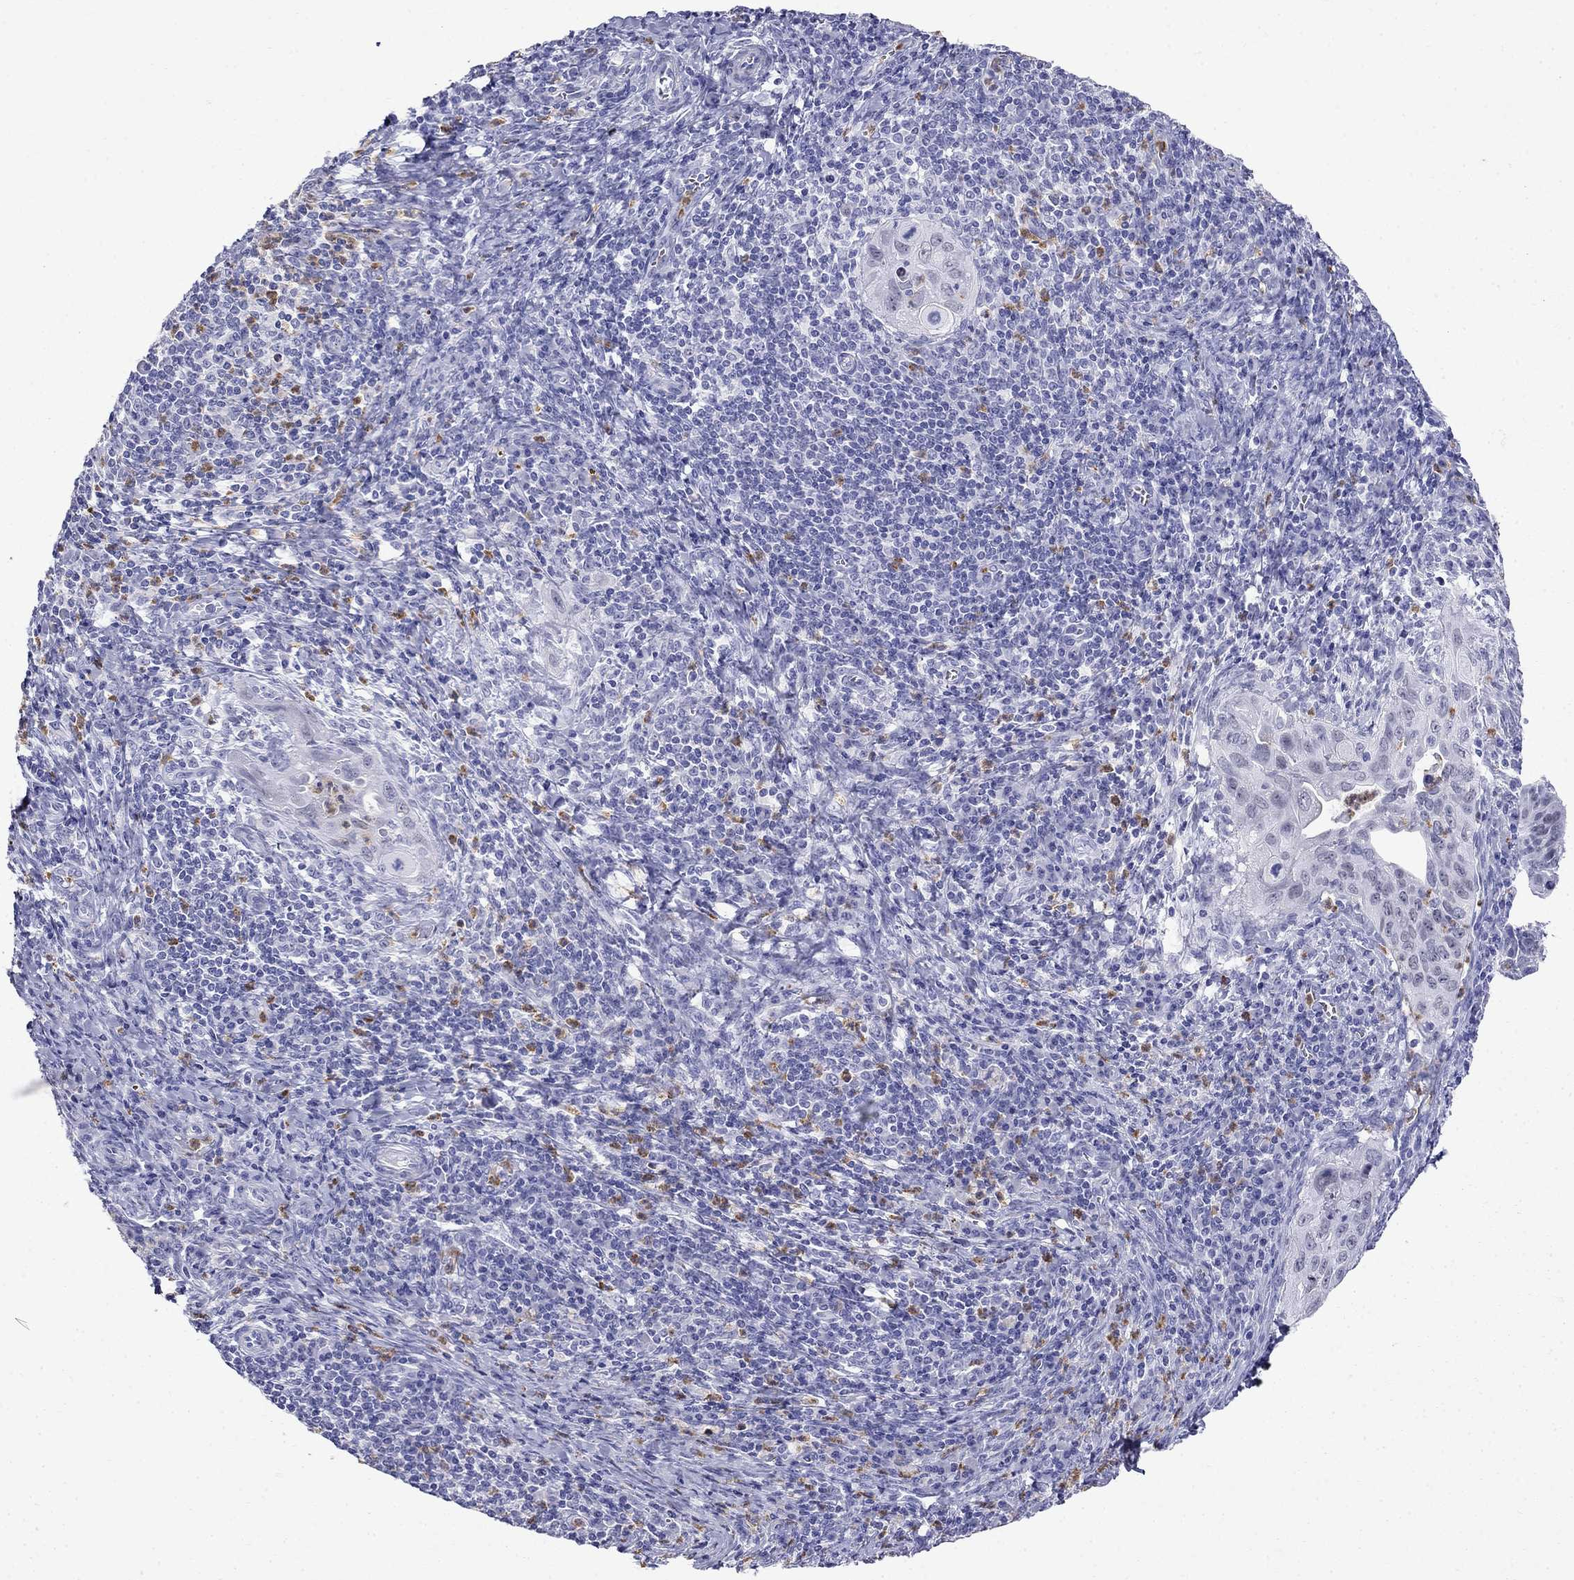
{"staining": {"intensity": "negative", "quantity": "none", "location": "none"}, "tissue": "cervical cancer", "cell_type": "Tumor cells", "image_type": "cancer", "snomed": [{"axis": "morphology", "description": "Squamous cell carcinoma, NOS"}, {"axis": "topography", "description": "Cervix"}], "caption": "IHC image of human cervical cancer stained for a protein (brown), which reveals no expression in tumor cells.", "gene": "PPP1R36", "patient": {"sex": "female", "age": 26}}